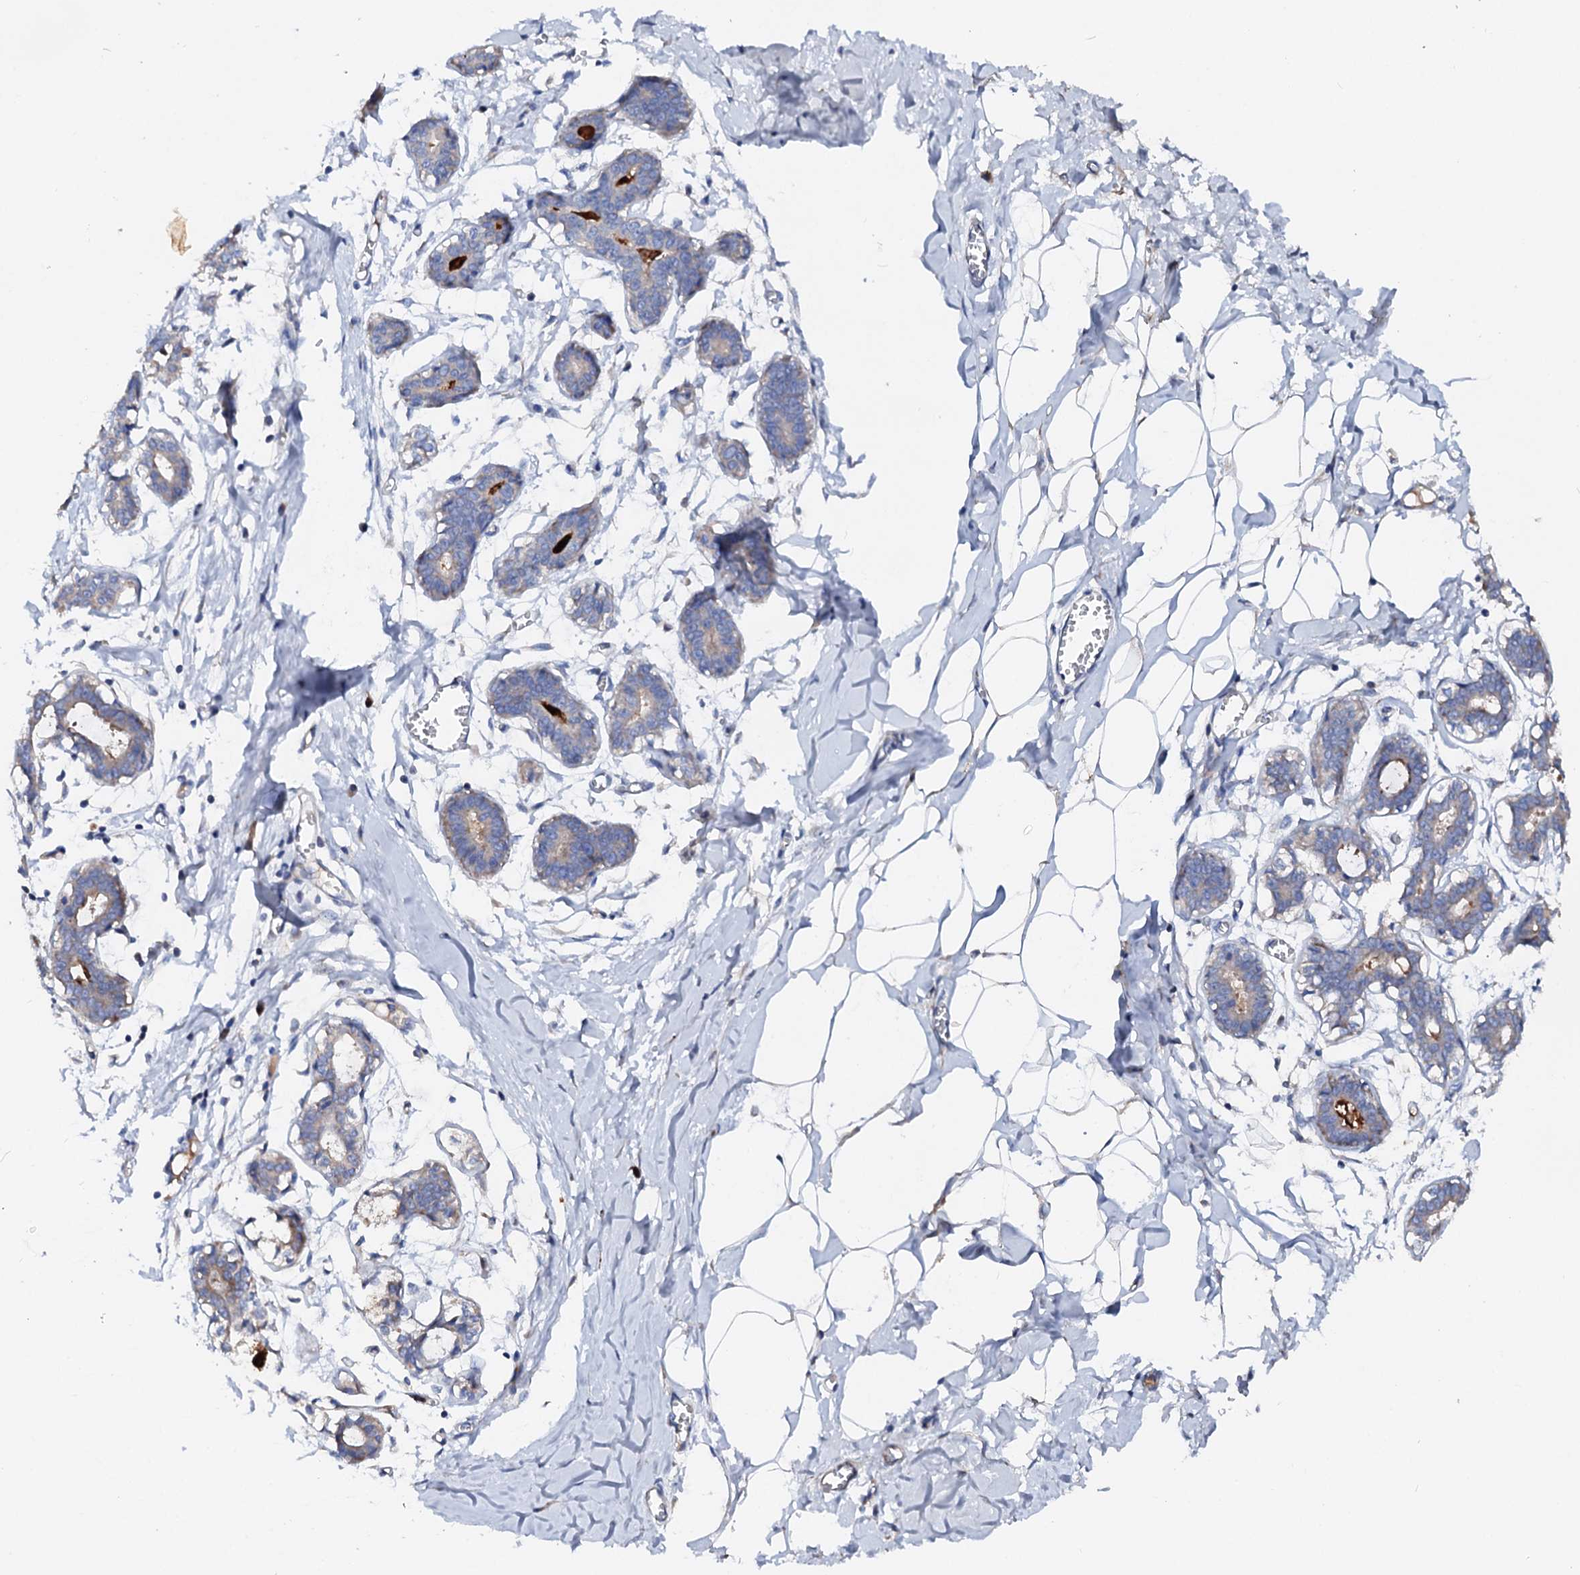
{"staining": {"intensity": "negative", "quantity": "none", "location": "none"}, "tissue": "breast", "cell_type": "Adipocytes", "image_type": "normal", "snomed": [{"axis": "morphology", "description": "Normal tissue, NOS"}, {"axis": "topography", "description": "Breast"}], "caption": "The micrograph exhibits no significant positivity in adipocytes of breast. (Immunohistochemistry, brightfield microscopy, high magnification).", "gene": "SLC10A7", "patient": {"sex": "female", "age": 27}}